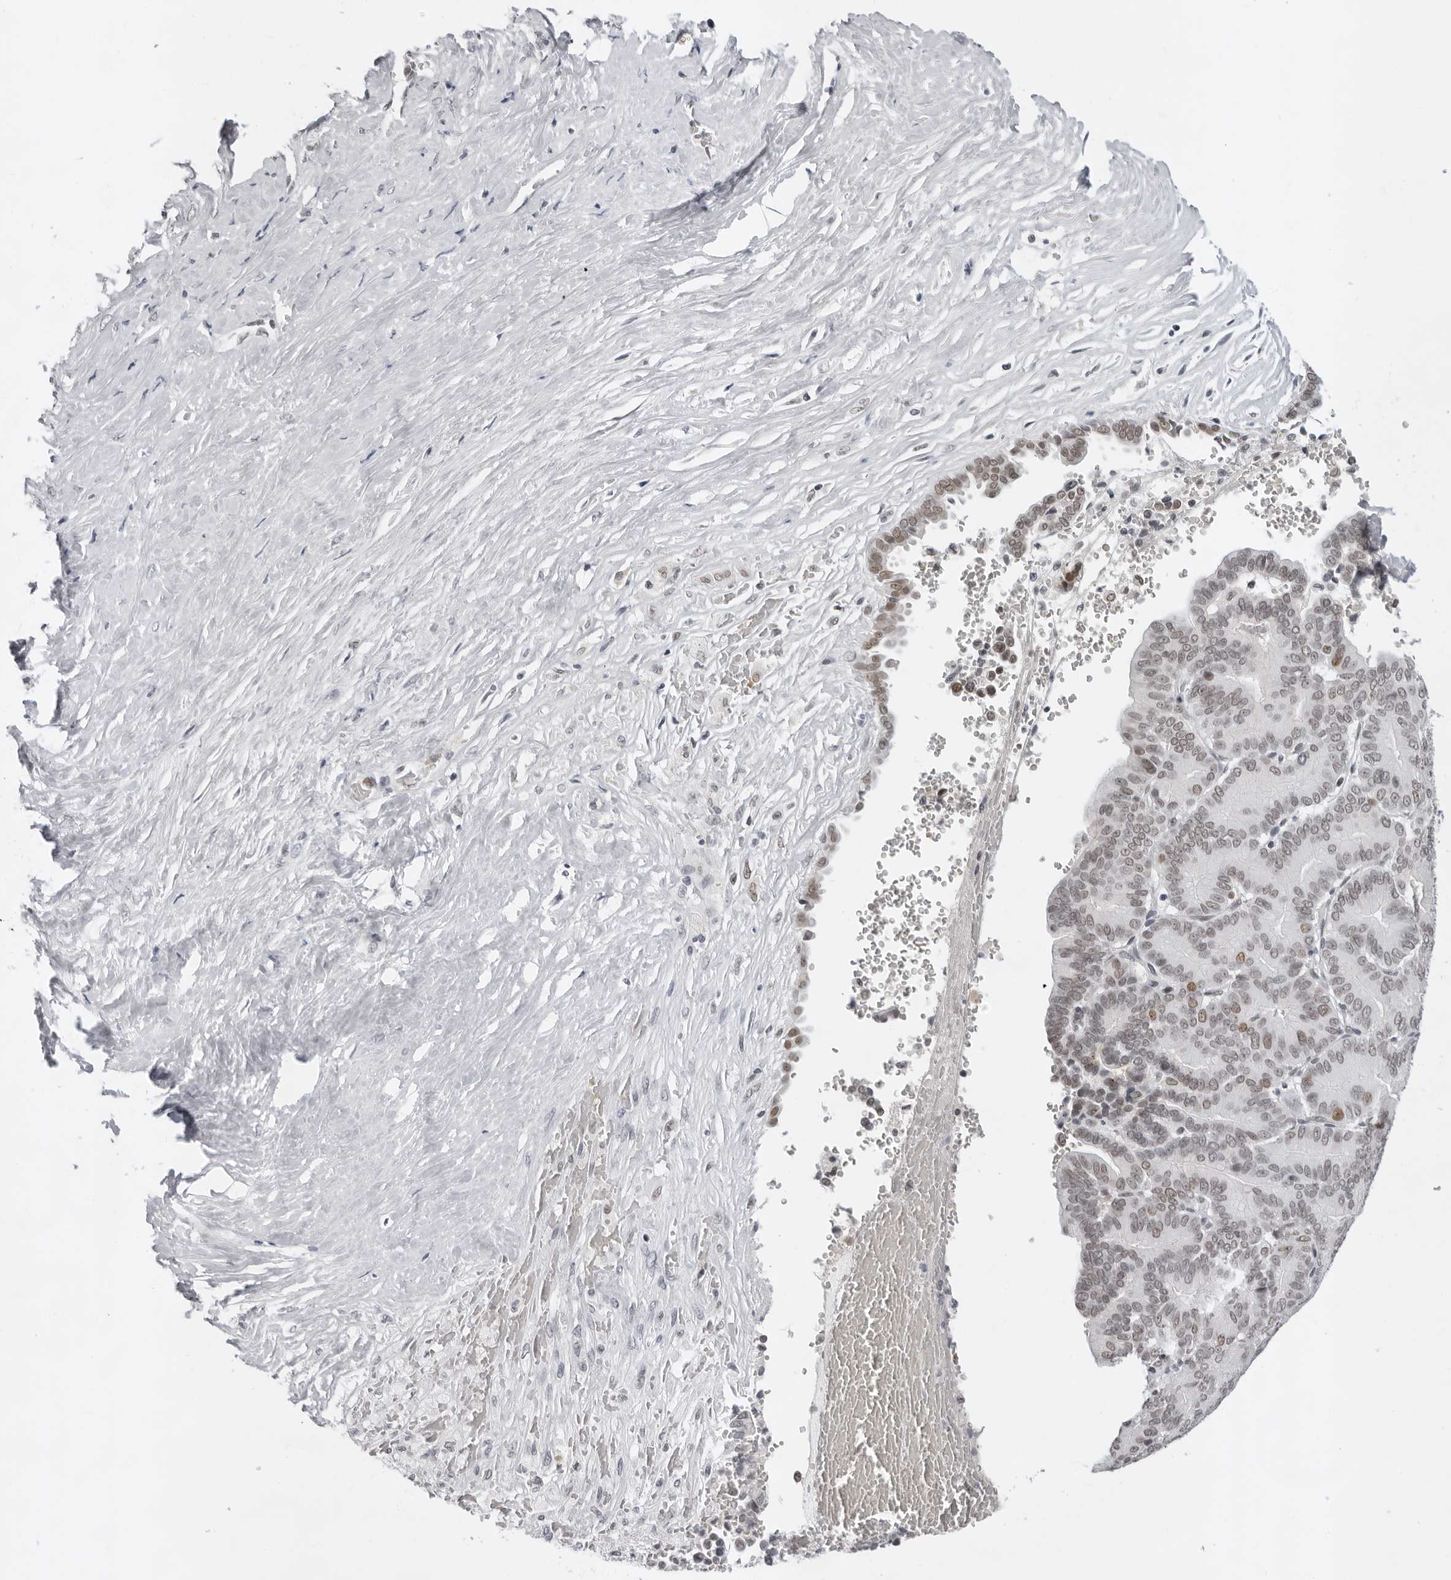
{"staining": {"intensity": "moderate", "quantity": ">75%", "location": "nuclear"}, "tissue": "liver cancer", "cell_type": "Tumor cells", "image_type": "cancer", "snomed": [{"axis": "morphology", "description": "Cholangiocarcinoma"}, {"axis": "topography", "description": "Liver"}], "caption": "Brown immunohistochemical staining in liver cholangiocarcinoma displays moderate nuclear expression in approximately >75% of tumor cells.", "gene": "USP1", "patient": {"sex": "female", "age": 75}}